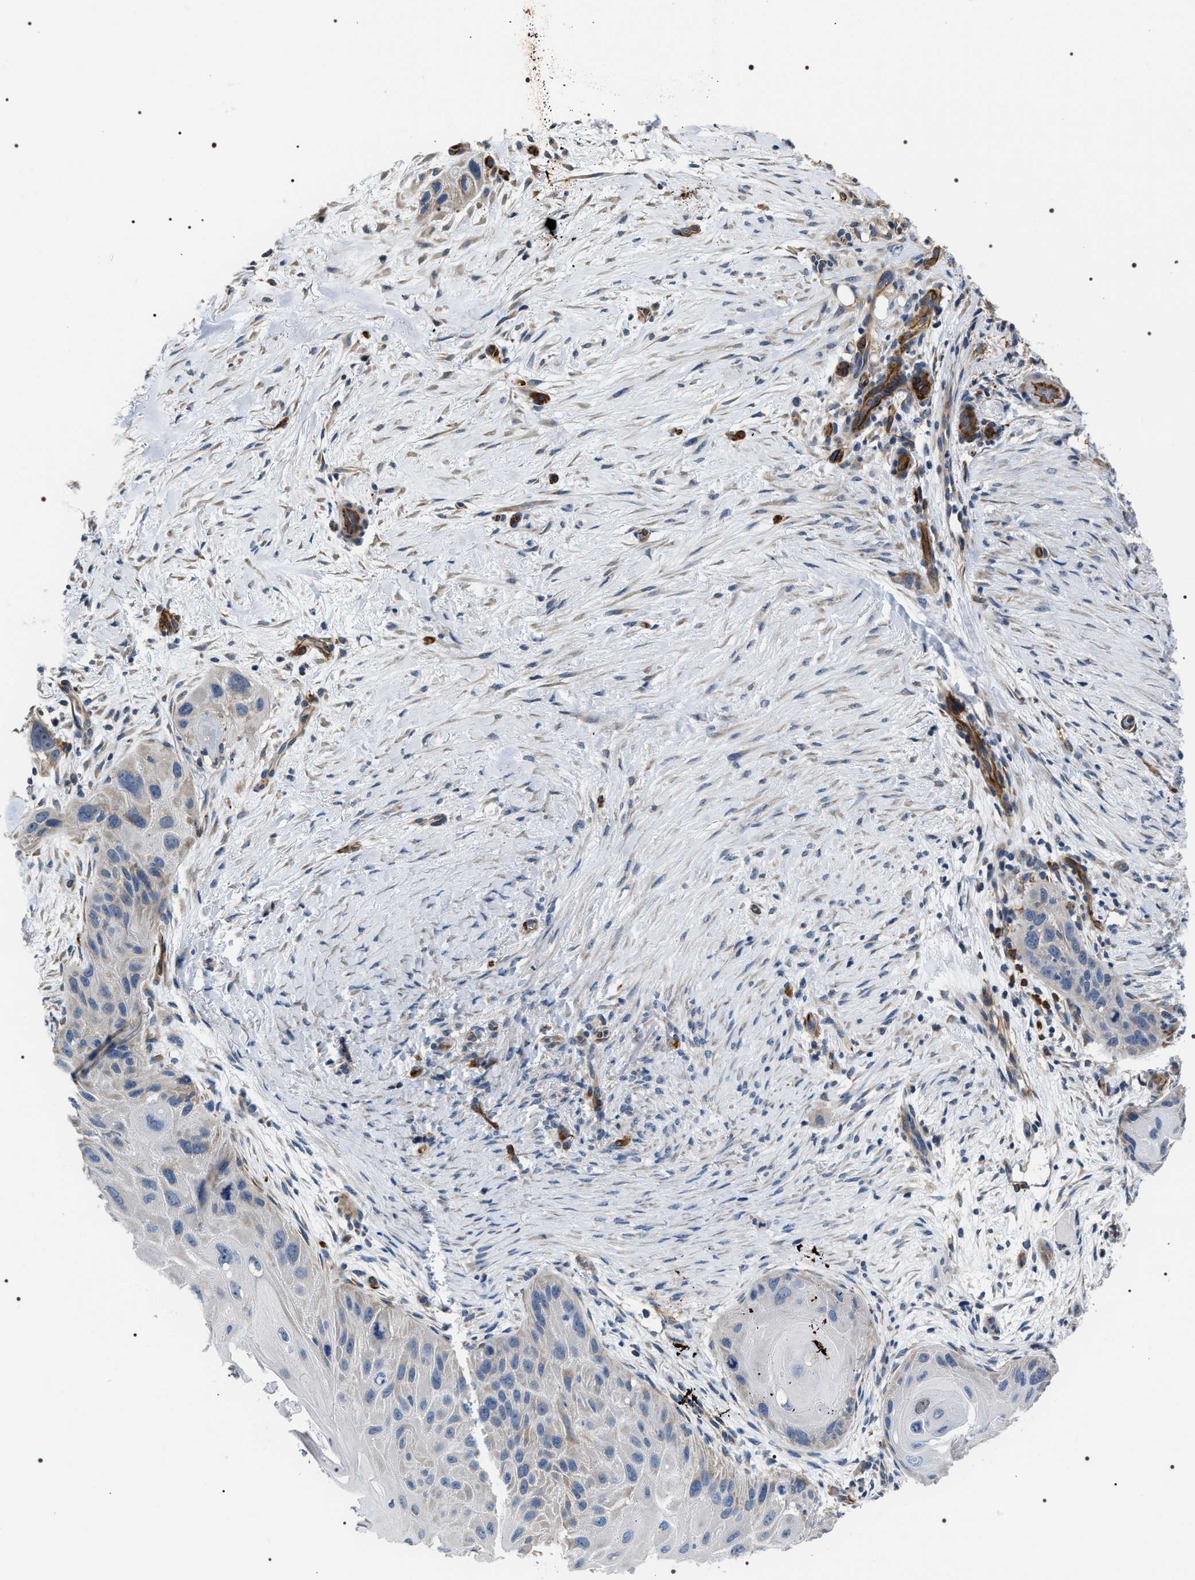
{"staining": {"intensity": "negative", "quantity": "none", "location": "none"}, "tissue": "skin cancer", "cell_type": "Tumor cells", "image_type": "cancer", "snomed": [{"axis": "morphology", "description": "Squamous cell carcinoma, NOS"}, {"axis": "topography", "description": "Skin"}], "caption": "This image is of squamous cell carcinoma (skin) stained with IHC to label a protein in brown with the nuclei are counter-stained blue. There is no expression in tumor cells. (Stains: DAB (3,3'-diaminobenzidine) immunohistochemistry with hematoxylin counter stain, Microscopy: brightfield microscopy at high magnification).", "gene": "PKD1L1", "patient": {"sex": "female", "age": 77}}